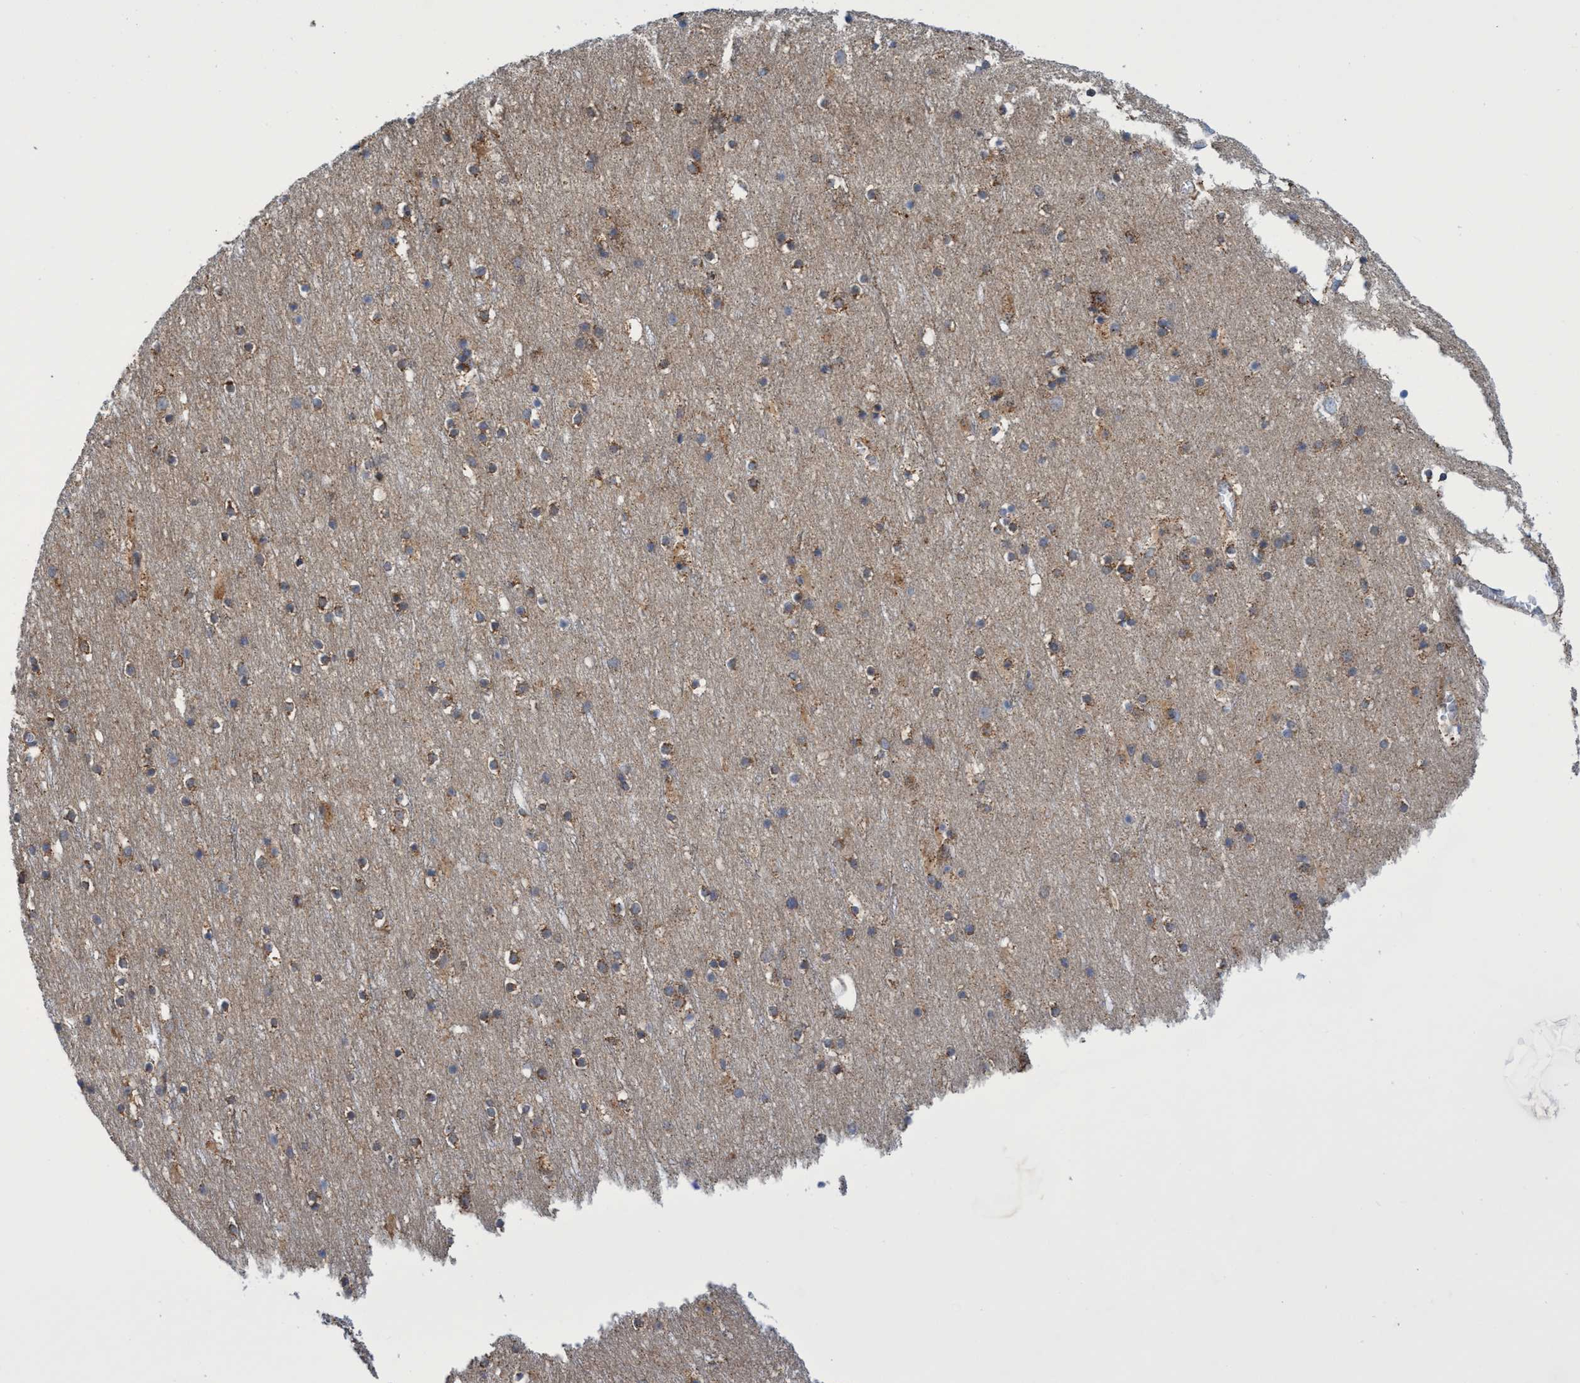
{"staining": {"intensity": "moderate", "quantity": ">75%", "location": "cytoplasmic/membranous"}, "tissue": "cerebral cortex", "cell_type": "Endothelial cells", "image_type": "normal", "snomed": [{"axis": "morphology", "description": "Normal tissue, NOS"}, {"axis": "topography", "description": "Cerebral cortex"}], "caption": "Cerebral cortex stained for a protein exhibits moderate cytoplasmic/membranous positivity in endothelial cells. (IHC, brightfield microscopy, high magnification).", "gene": "CRYZ", "patient": {"sex": "male", "age": 45}}